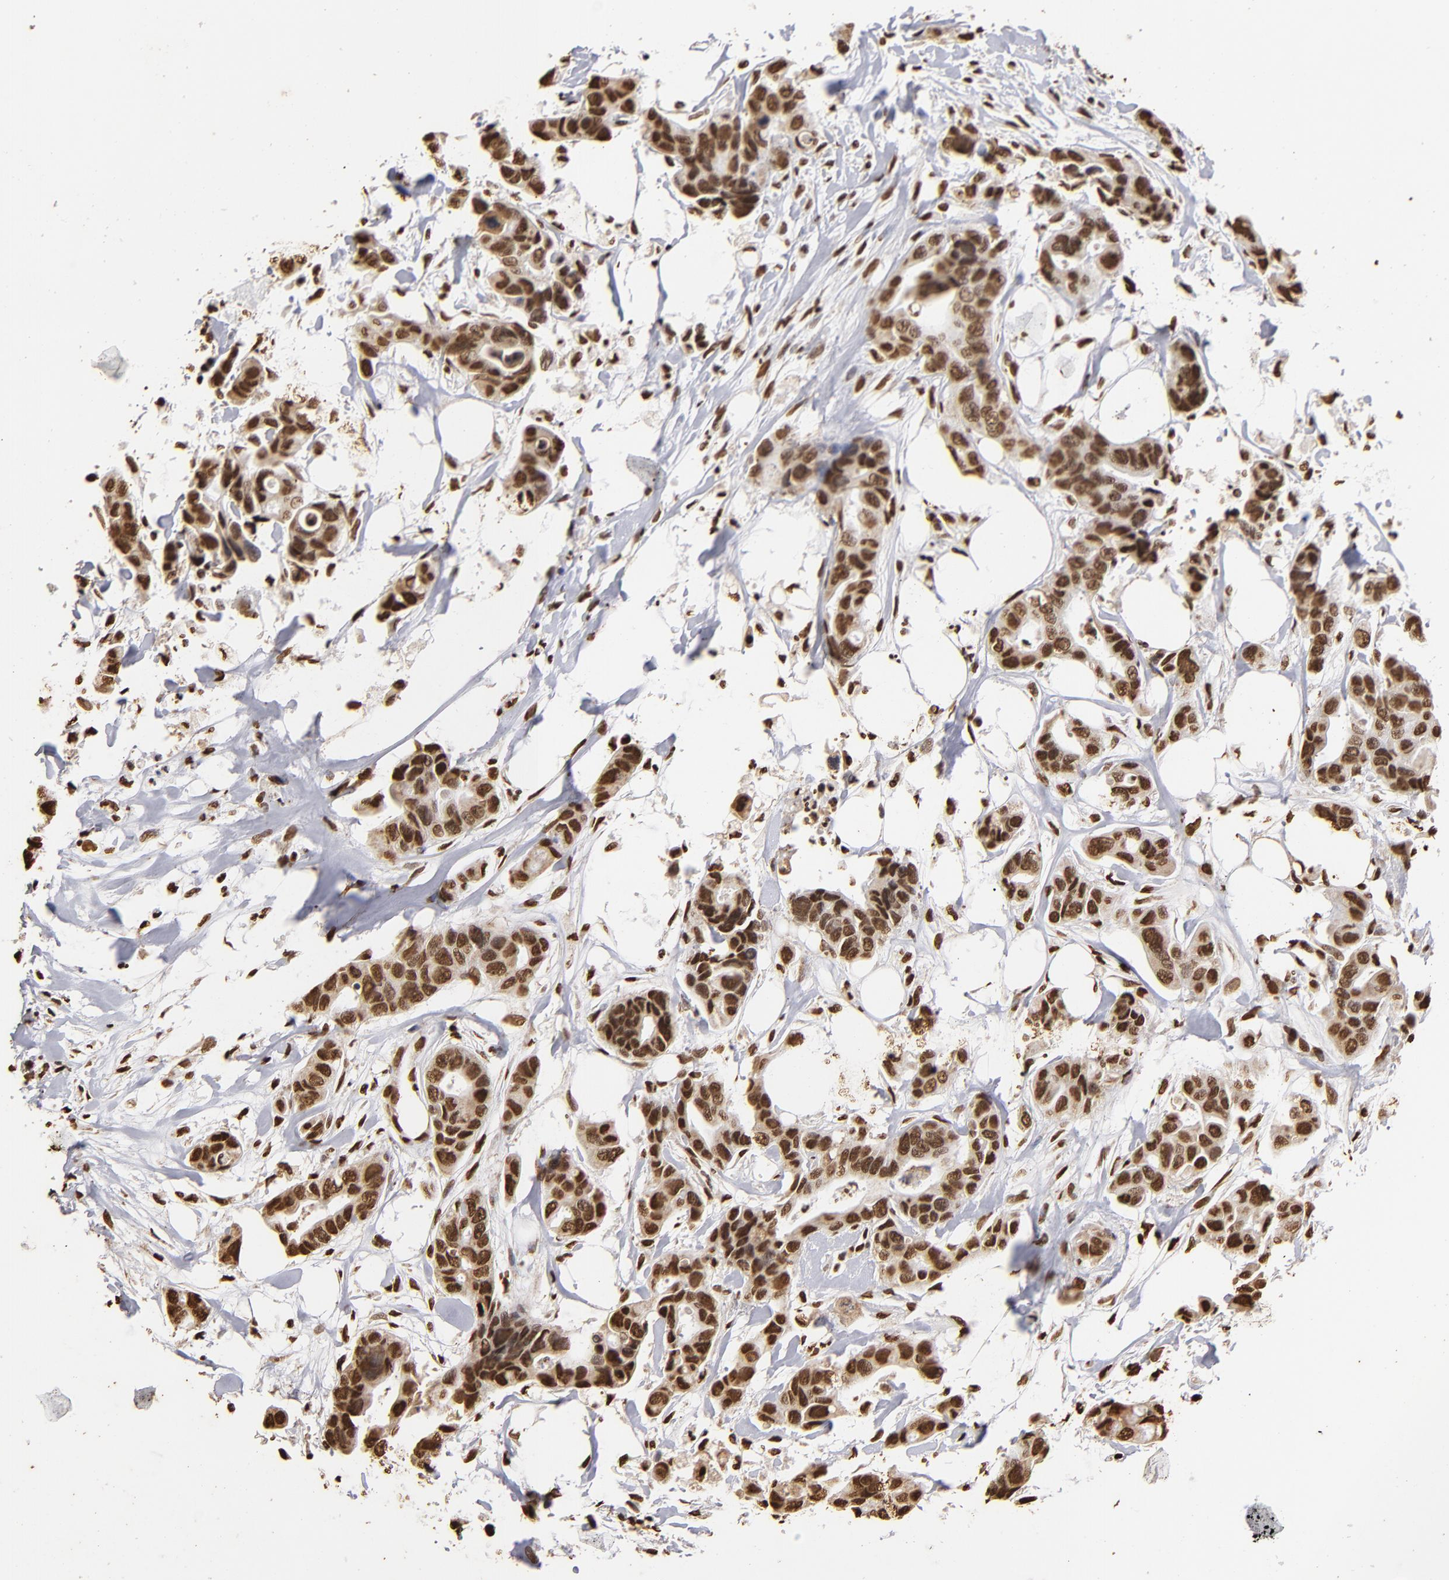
{"staining": {"intensity": "strong", "quantity": ">75%", "location": "nuclear"}, "tissue": "colorectal cancer", "cell_type": "Tumor cells", "image_type": "cancer", "snomed": [{"axis": "morphology", "description": "Adenocarcinoma, NOS"}, {"axis": "topography", "description": "Colon"}], "caption": "There is high levels of strong nuclear positivity in tumor cells of adenocarcinoma (colorectal), as demonstrated by immunohistochemical staining (brown color).", "gene": "ILF3", "patient": {"sex": "female", "age": 70}}